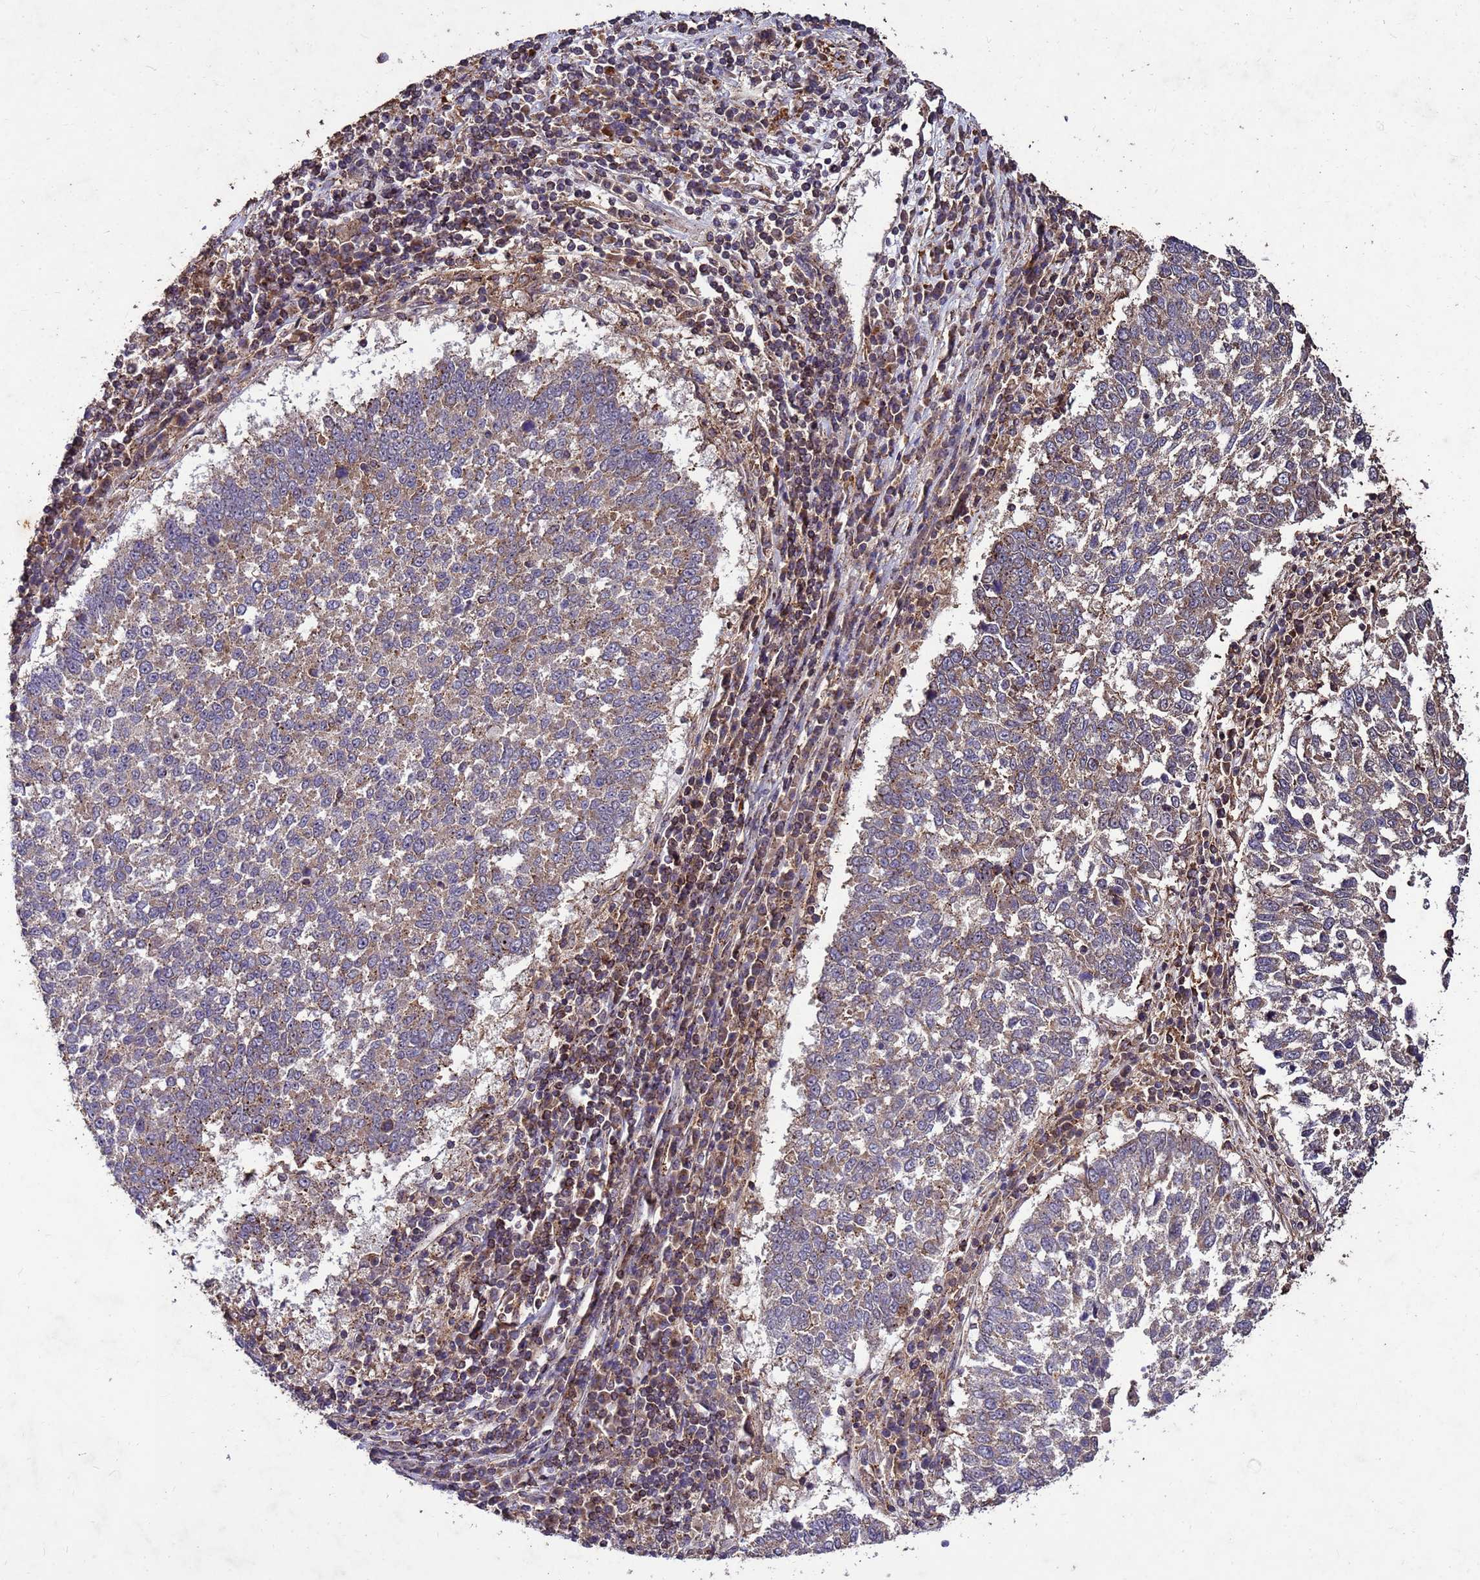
{"staining": {"intensity": "moderate", "quantity": ">75%", "location": "cytoplasmic/membranous"}, "tissue": "lung cancer", "cell_type": "Tumor cells", "image_type": "cancer", "snomed": [{"axis": "morphology", "description": "Squamous cell carcinoma, NOS"}, {"axis": "topography", "description": "Lung"}], "caption": "IHC staining of lung squamous cell carcinoma, which shows medium levels of moderate cytoplasmic/membranous positivity in approximately >75% of tumor cells indicating moderate cytoplasmic/membranous protein expression. The staining was performed using DAB (3,3'-diaminobenzidine) (brown) for protein detection and nuclei were counterstained in hematoxylin (blue).", "gene": "TOR4A", "patient": {"sex": "male", "age": 73}}